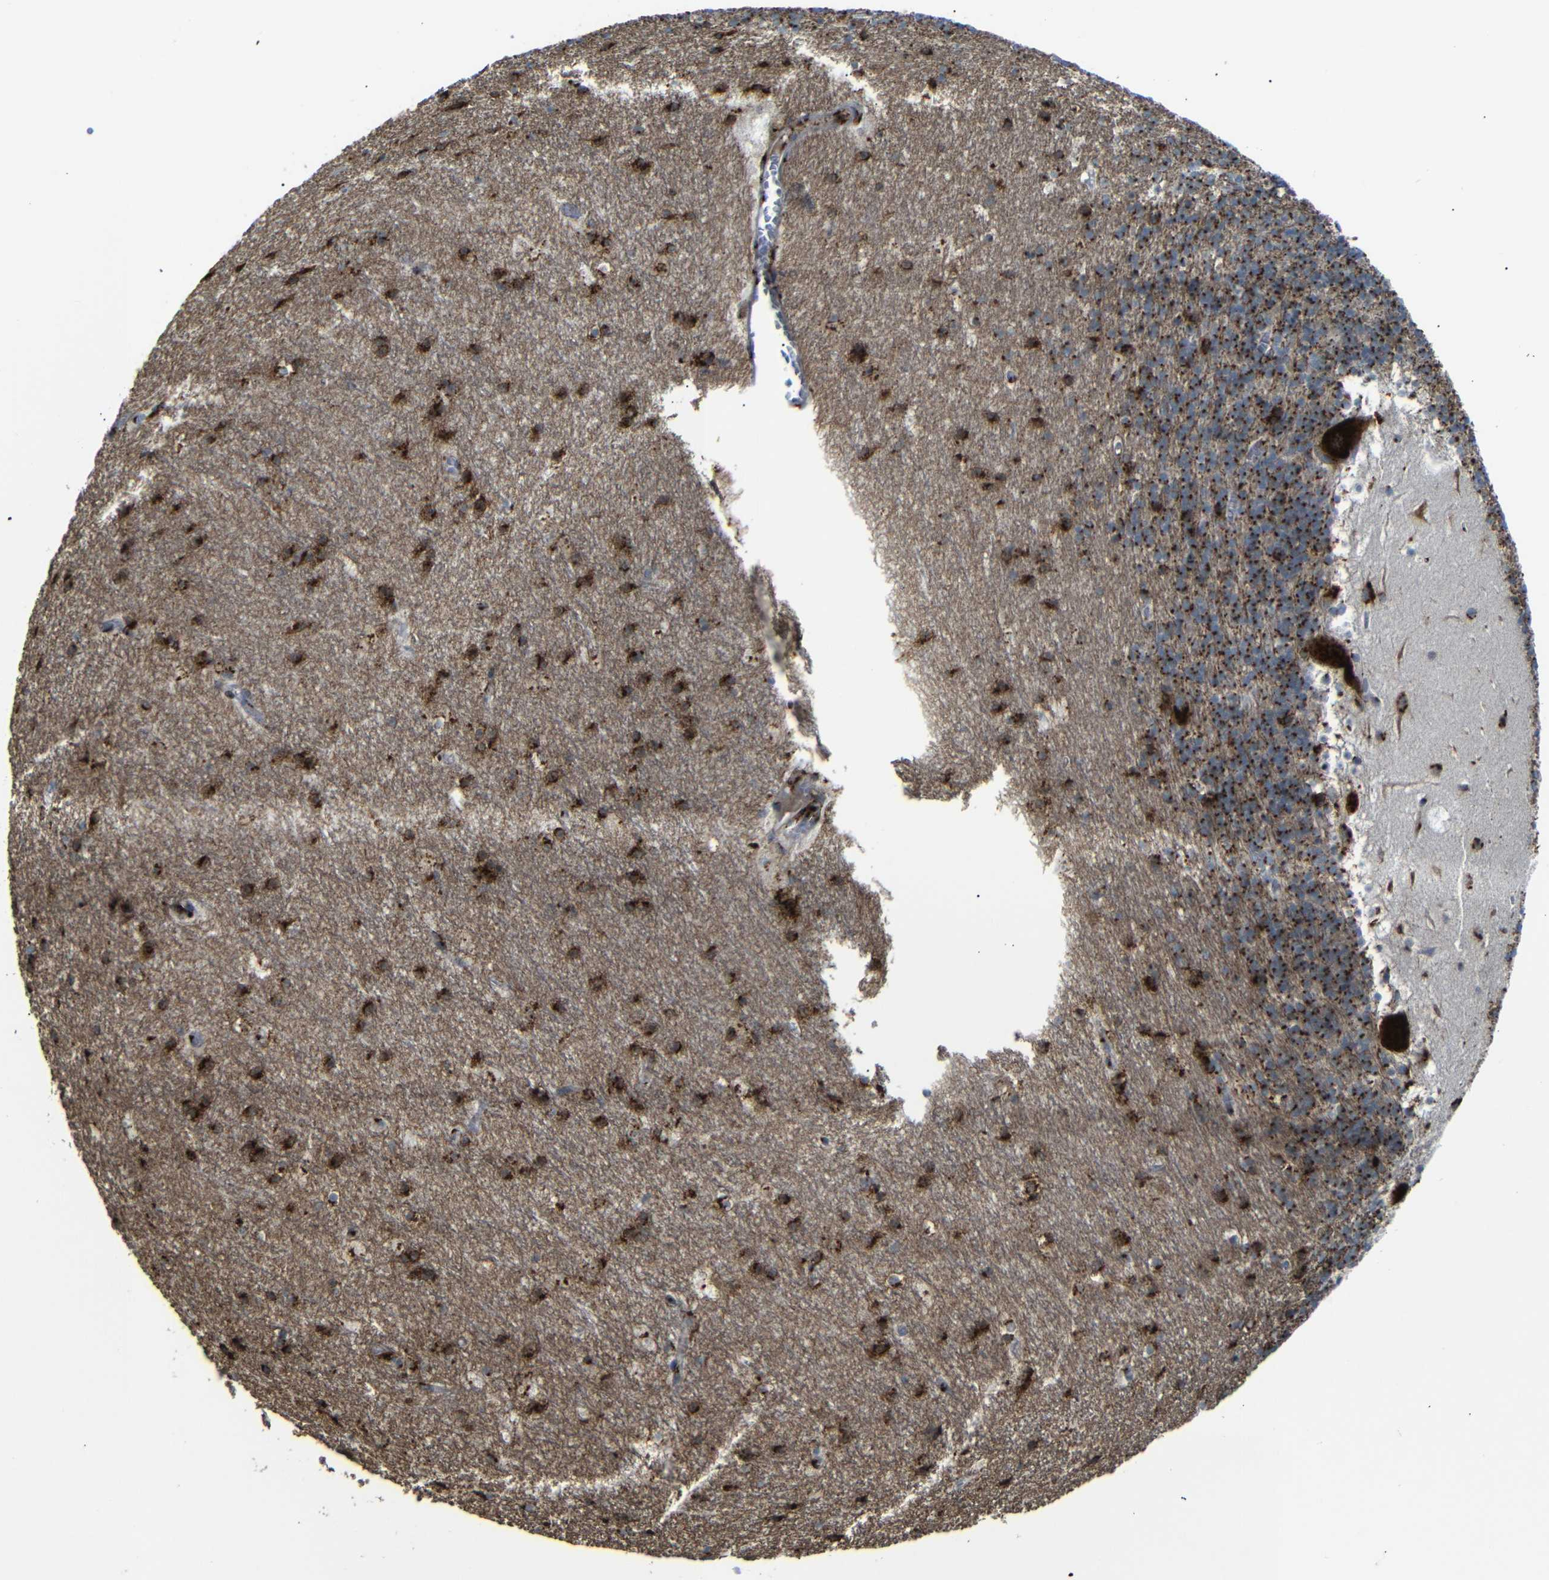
{"staining": {"intensity": "strong", "quantity": ">75%", "location": "cytoplasmic/membranous"}, "tissue": "cerebellum", "cell_type": "Cells in granular layer", "image_type": "normal", "snomed": [{"axis": "morphology", "description": "Normal tissue, NOS"}, {"axis": "topography", "description": "Cerebellum"}], "caption": "IHC image of unremarkable human cerebellum stained for a protein (brown), which exhibits high levels of strong cytoplasmic/membranous positivity in about >75% of cells in granular layer.", "gene": "TGOLN2", "patient": {"sex": "male", "age": 45}}